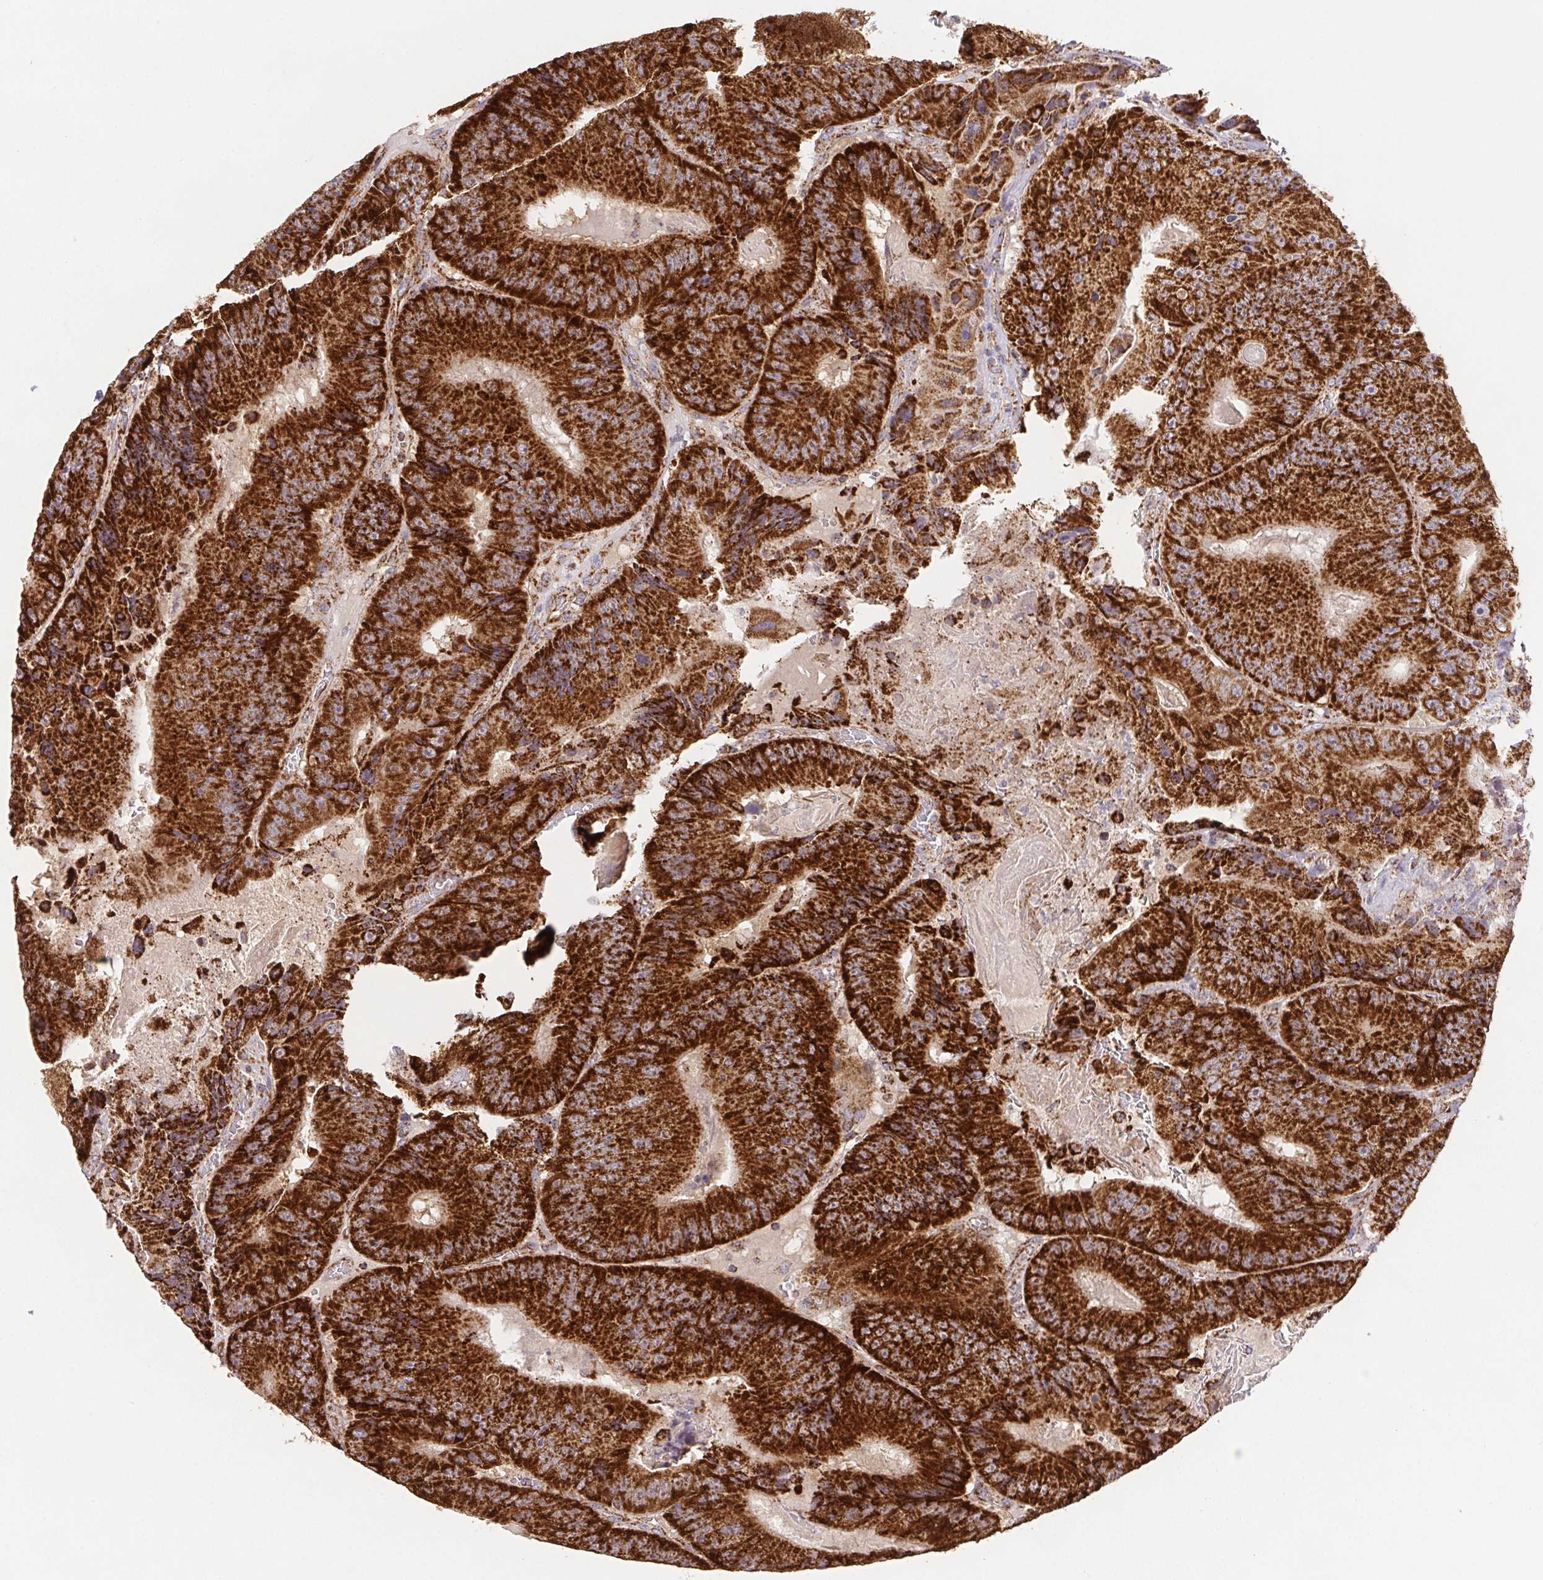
{"staining": {"intensity": "strong", "quantity": ">75%", "location": "cytoplasmic/membranous"}, "tissue": "colorectal cancer", "cell_type": "Tumor cells", "image_type": "cancer", "snomed": [{"axis": "morphology", "description": "Adenocarcinoma, NOS"}, {"axis": "topography", "description": "Colon"}], "caption": "There is high levels of strong cytoplasmic/membranous expression in tumor cells of colorectal cancer, as demonstrated by immunohistochemical staining (brown color).", "gene": "NIPSNAP2", "patient": {"sex": "female", "age": 86}}